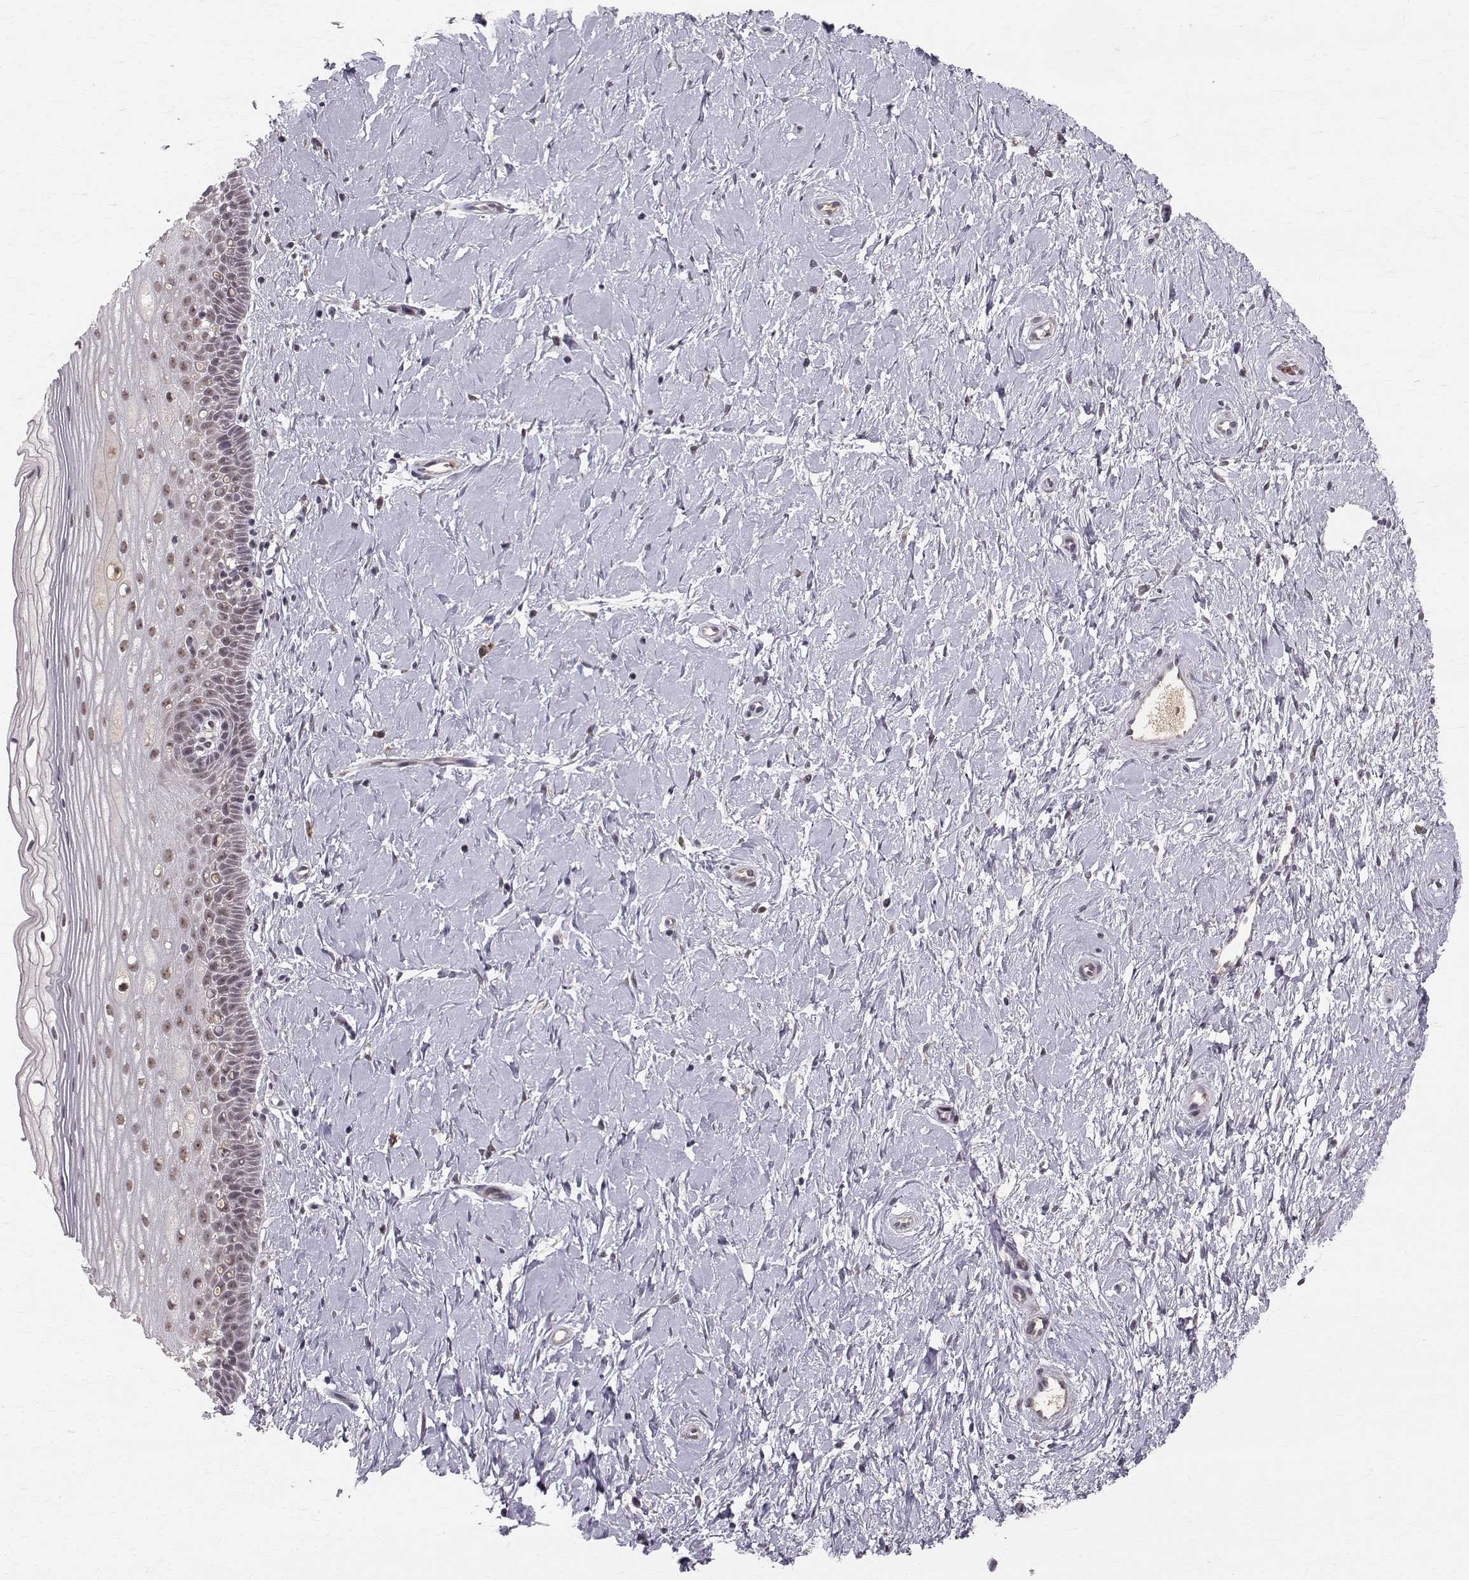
{"staining": {"intensity": "negative", "quantity": "none", "location": "none"}, "tissue": "cervix", "cell_type": "Glandular cells", "image_type": "normal", "snomed": [{"axis": "morphology", "description": "Normal tissue, NOS"}, {"axis": "topography", "description": "Cervix"}], "caption": "An IHC image of unremarkable cervix is shown. There is no staining in glandular cells of cervix.", "gene": "RPP38", "patient": {"sex": "female", "age": 37}}